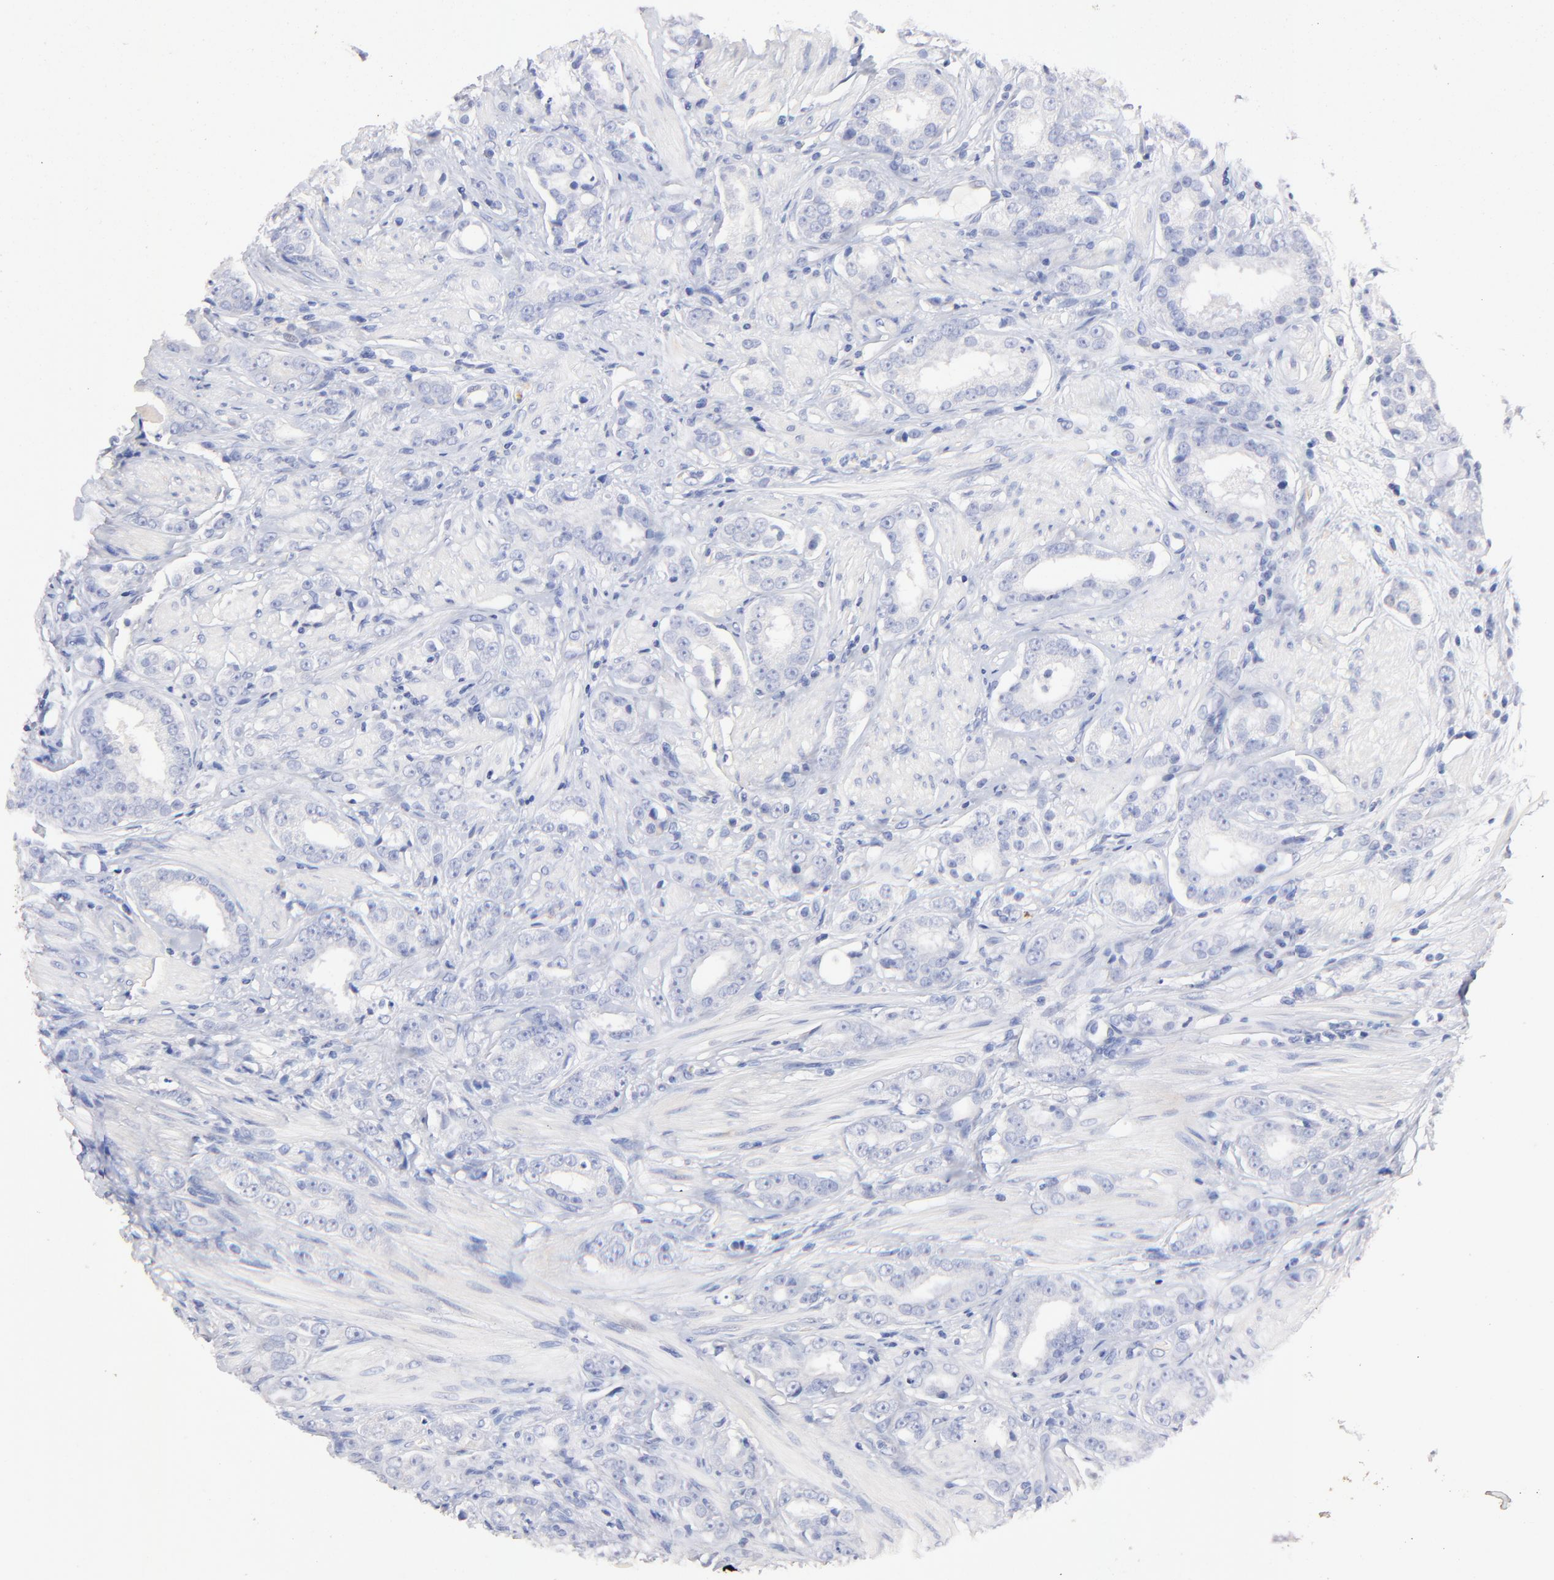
{"staining": {"intensity": "negative", "quantity": "none", "location": "none"}, "tissue": "prostate cancer", "cell_type": "Tumor cells", "image_type": "cancer", "snomed": [{"axis": "morphology", "description": "Adenocarcinoma, Medium grade"}, {"axis": "topography", "description": "Prostate"}], "caption": "IHC photomicrograph of neoplastic tissue: adenocarcinoma (medium-grade) (prostate) stained with DAB (3,3'-diaminobenzidine) reveals no significant protein expression in tumor cells.", "gene": "HORMAD2", "patient": {"sex": "male", "age": 53}}